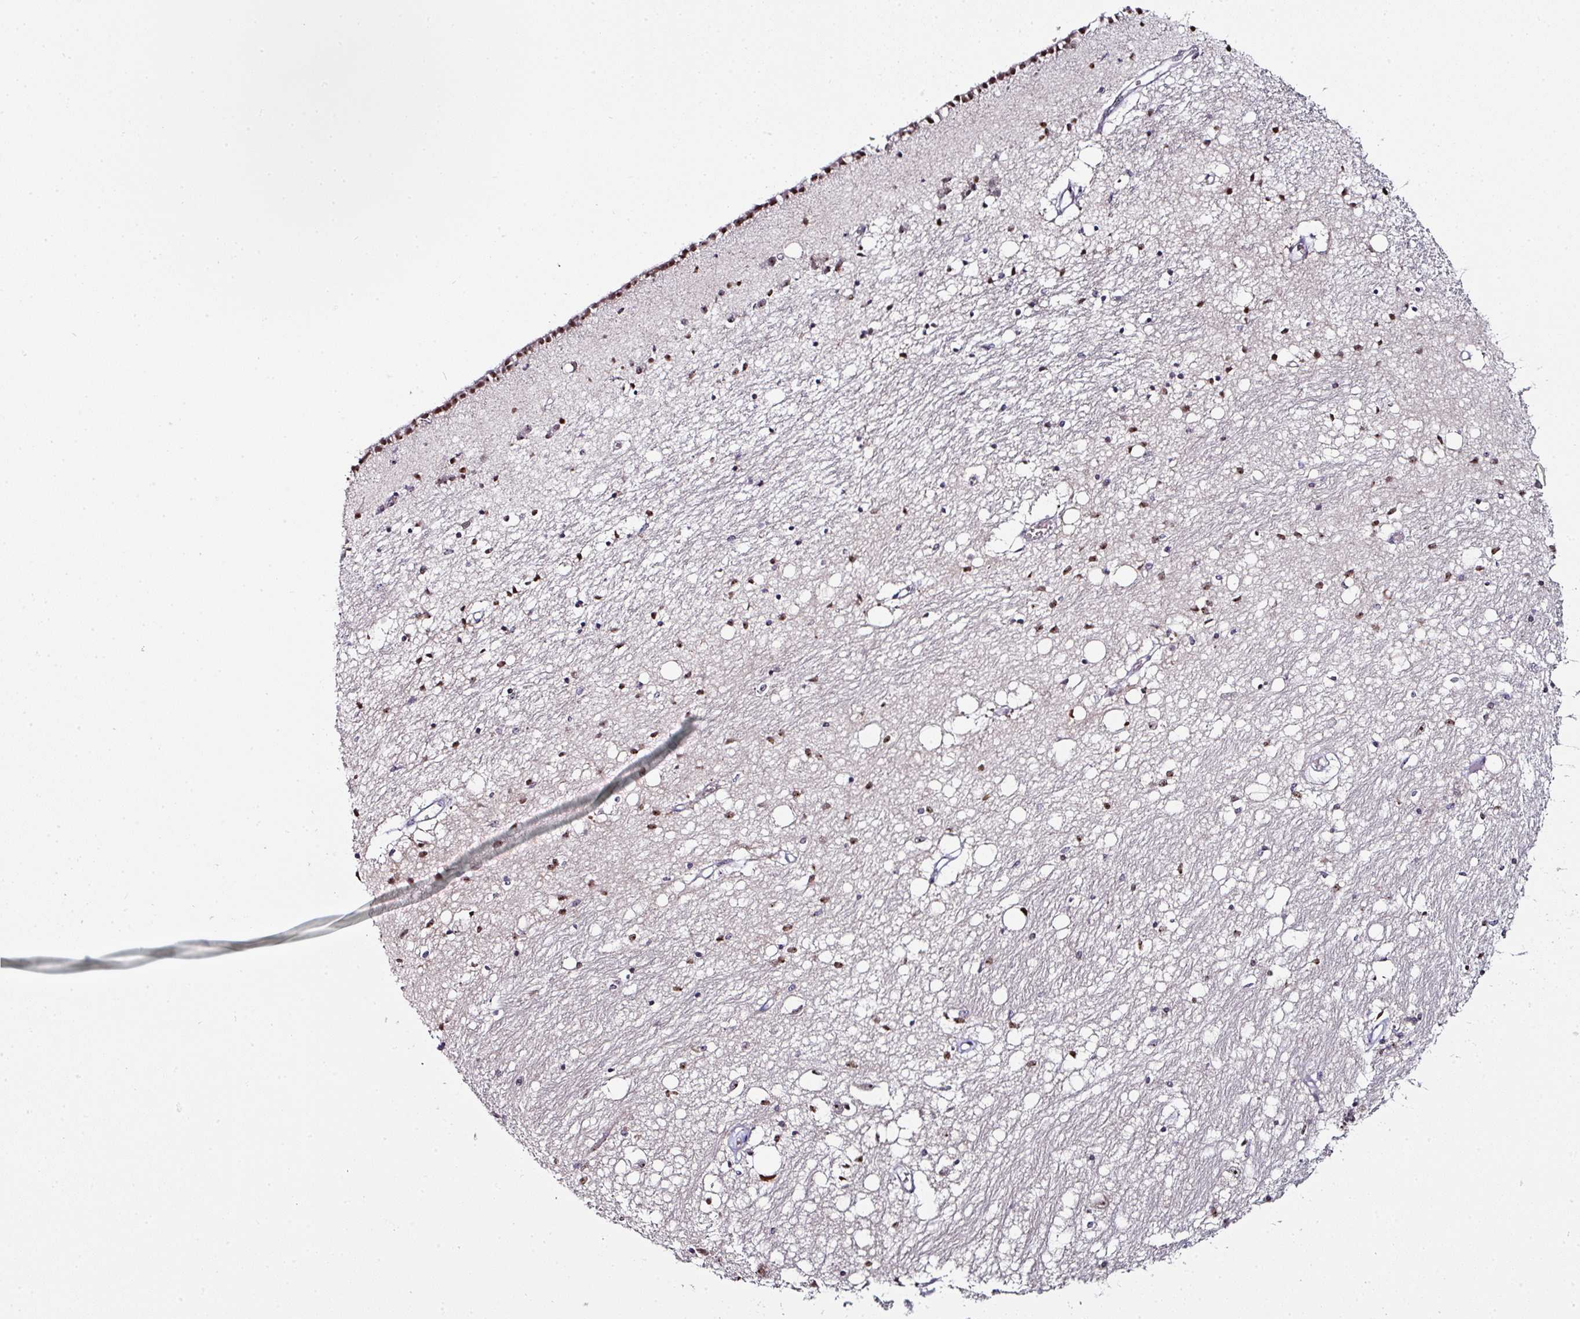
{"staining": {"intensity": "moderate", "quantity": "25%-75%", "location": "nuclear"}, "tissue": "caudate", "cell_type": "Glial cells", "image_type": "normal", "snomed": [{"axis": "morphology", "description": "Normal tissue, NOS"}, {"axis": "topography", "description": "Lateral ventricle wall"}], "caption": "The micrograph reveals immunohistochemical staining of normal caudate. There is moderate nuclear positivity is seen in about 25%-75% of glial cells.", "gene": "NACC2", "patient": {"sex": "male", "age": 70}}